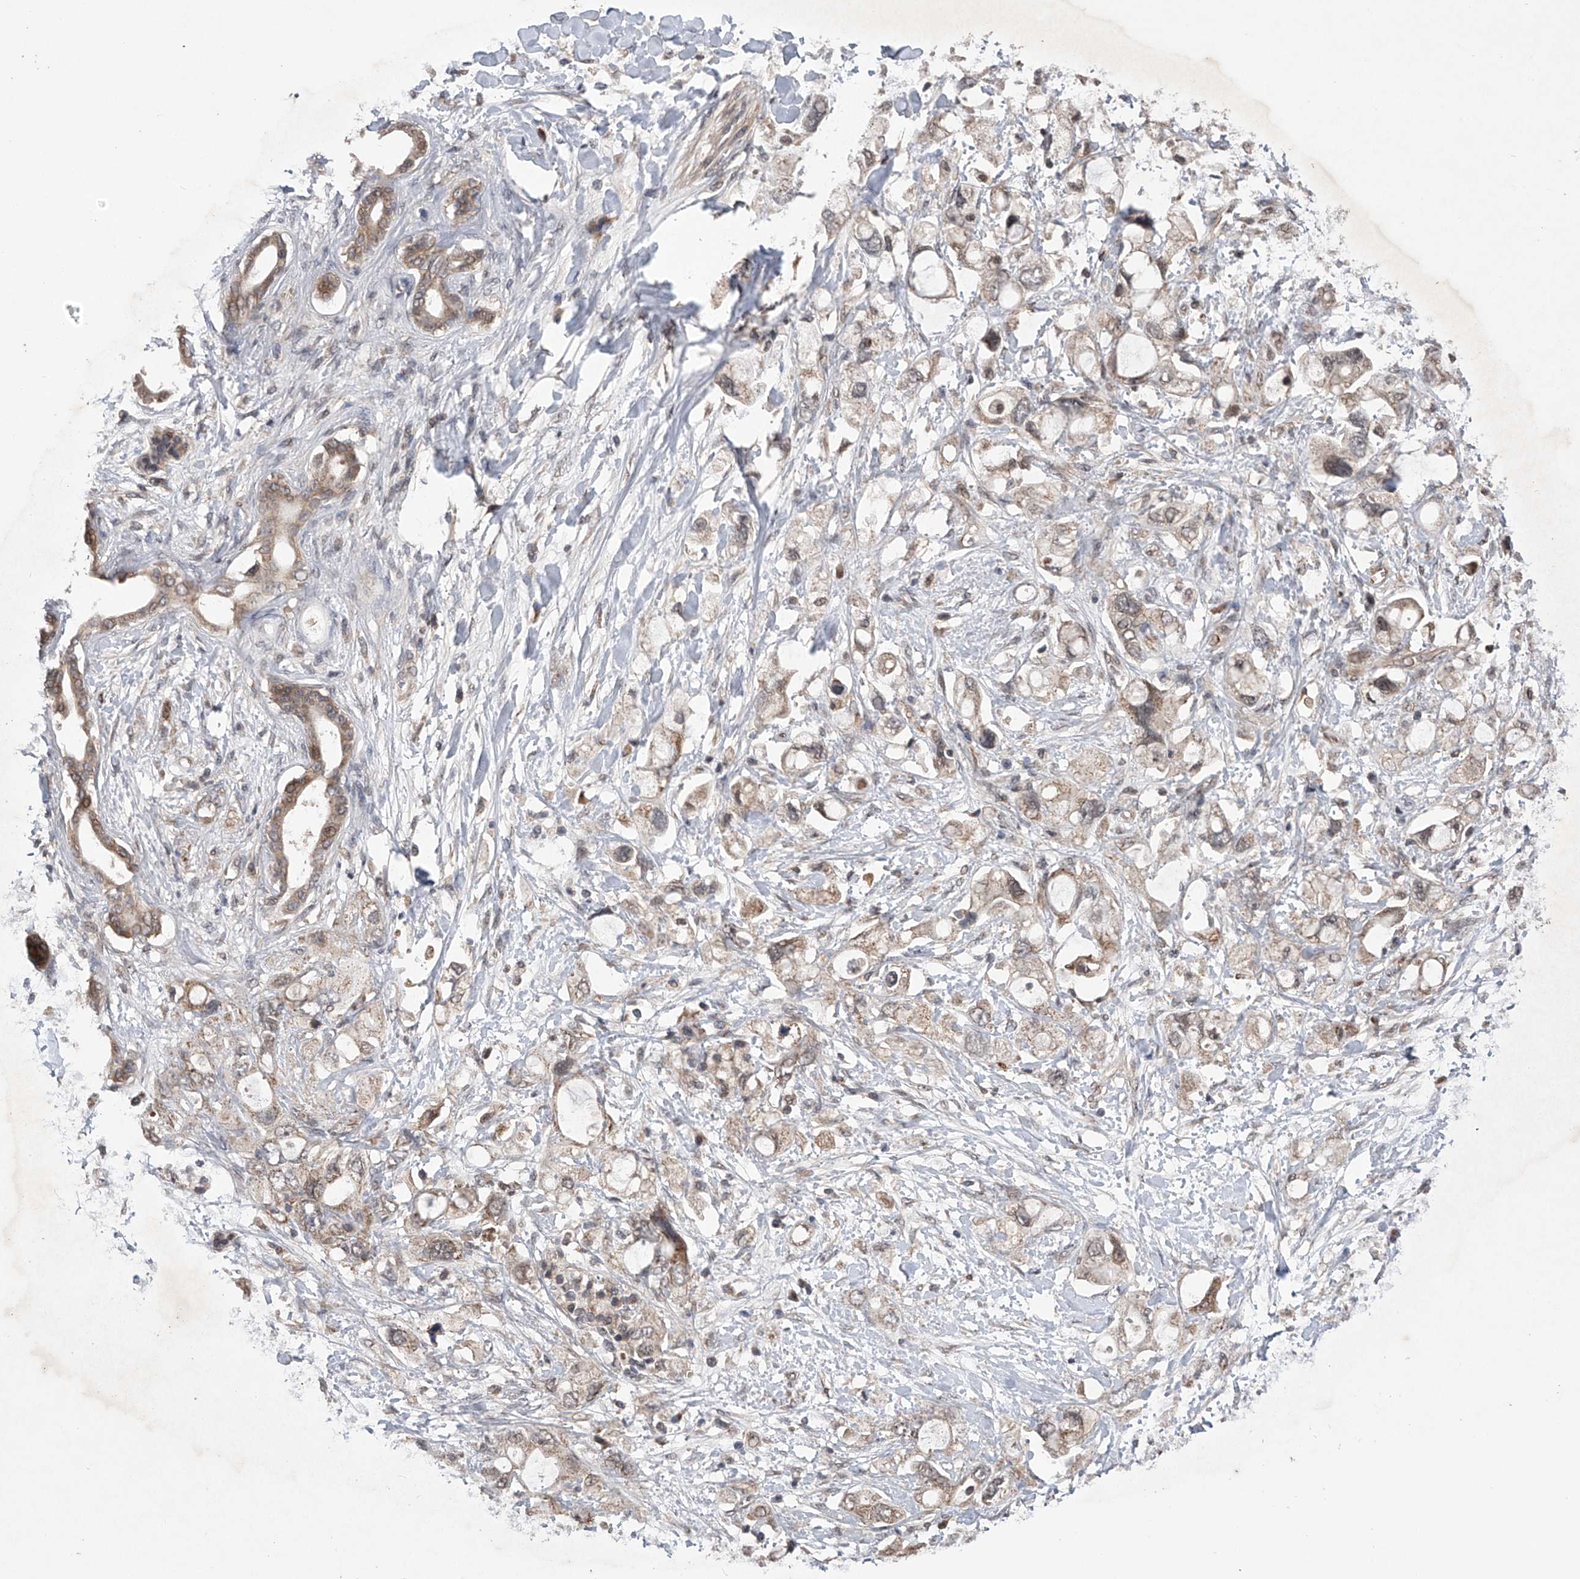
{"staining": {"intensity": "weak", "quantity": "25%-75%", "location": "cytoplasmic/membranous"}, "tissue": "pancreatic cancer", "cell_type": "Tumor cells", "image_type": "cancer", "snomed": [{"axis": "morphology", "description": "Adenocarcinoma, NOS"}, {"axis": "topography", "description": "Pancreas"}], "caption": "An image showing weak cytoplasmic/membranous expression in about 25%-75% of tumor cells in adenocarcinoma (pancreatic), as visualized by brown immunohistochemical staining.", "gene": "MAP3K11", "patient": {"sex": "female", "age": 56}}